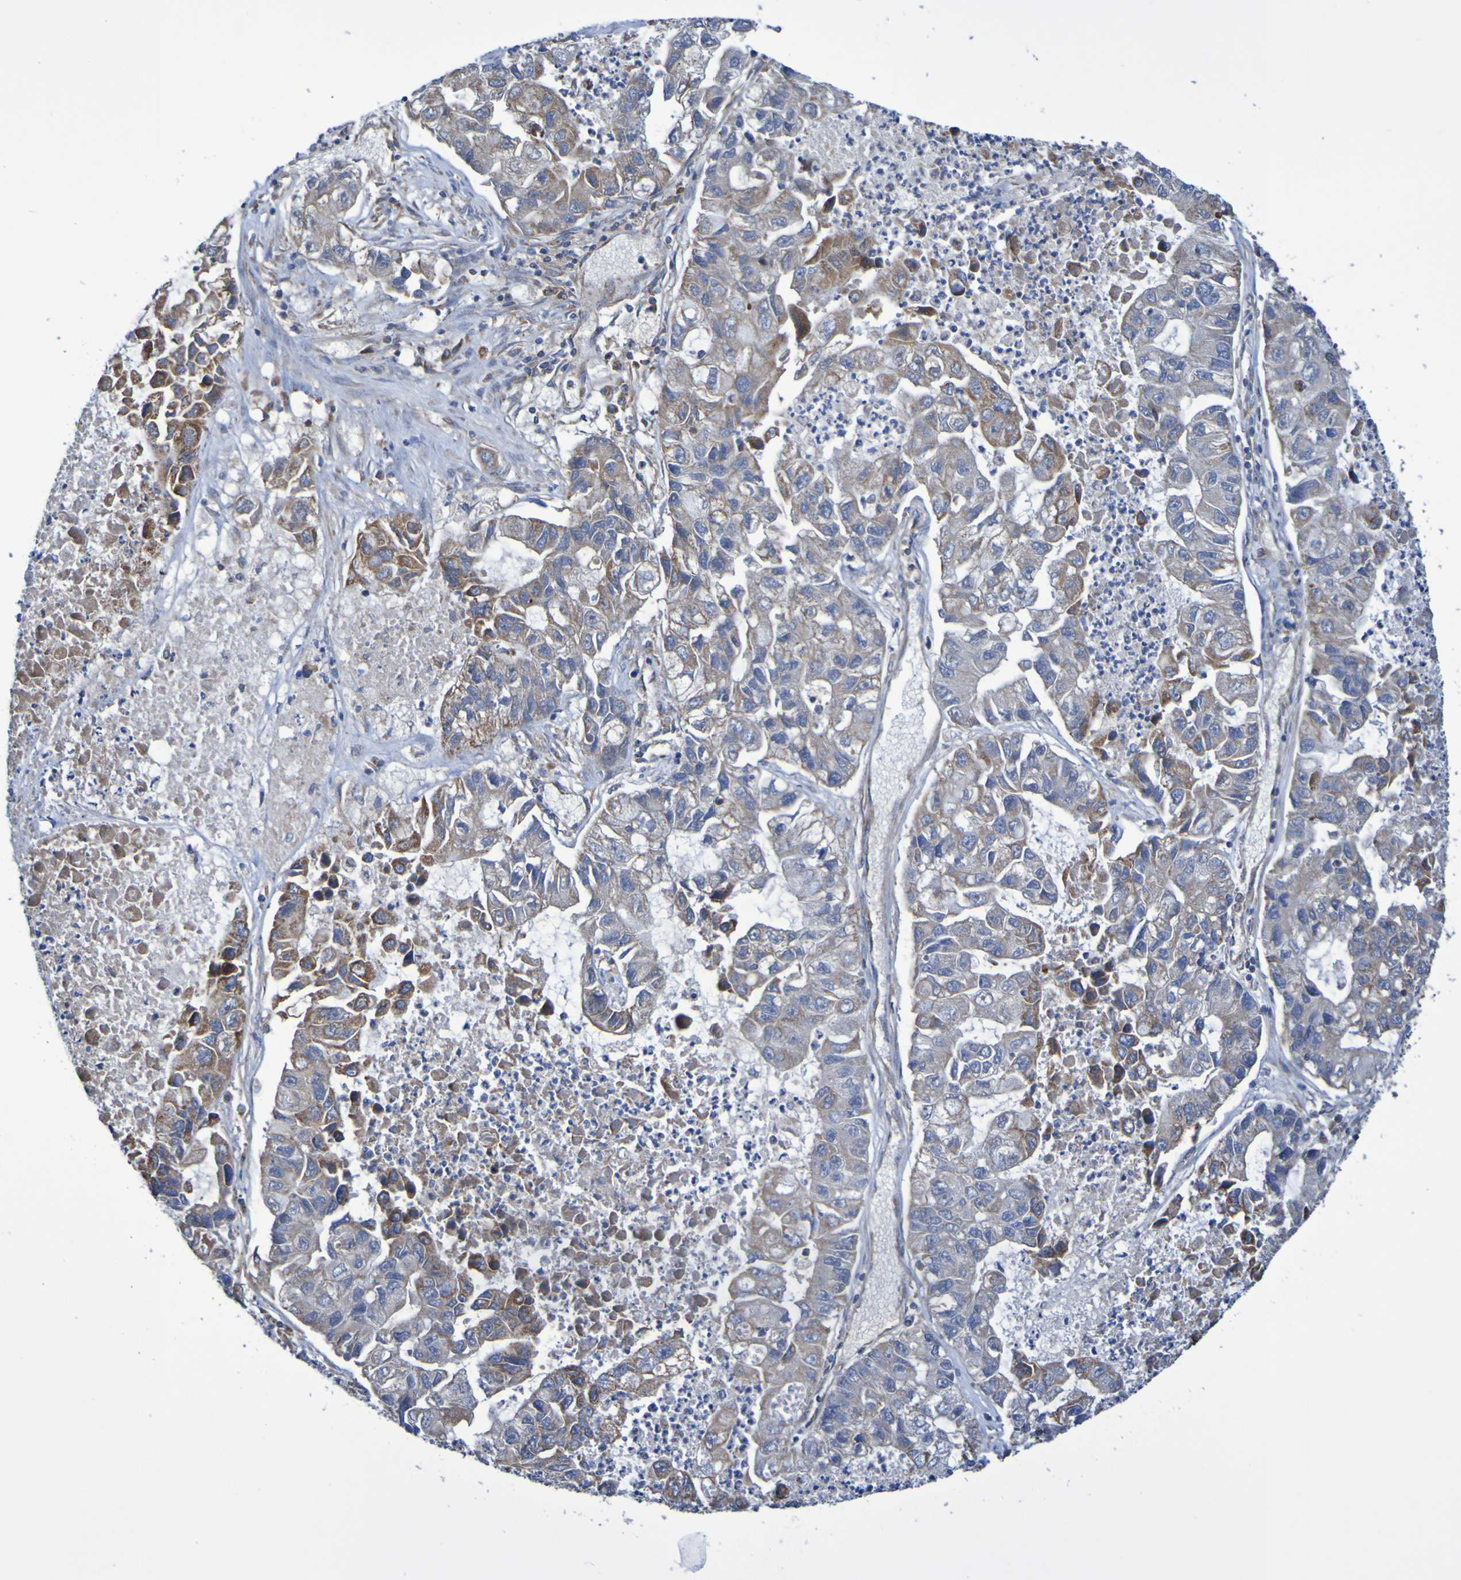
{"staining": {"intensity": "moderate", "quantity": "25%-75%", "location": "cytoplasmic/membranous"}, "tissue": "lung cancer", "cell_type": "Tumor cells", "image_type": "cancer", "snomed": [{"axis": "morphology", "description": "Adenocarcinoma, NOS"}, {"axis": "topography", "description": "Lung"}], "caption": "A brown stain shows moderate cytoplasmic/membranous expression of a protein in human lung cancer tumor cells.", "gene": "CNTN2", "patient": {"sex": "female", "age": 51}}